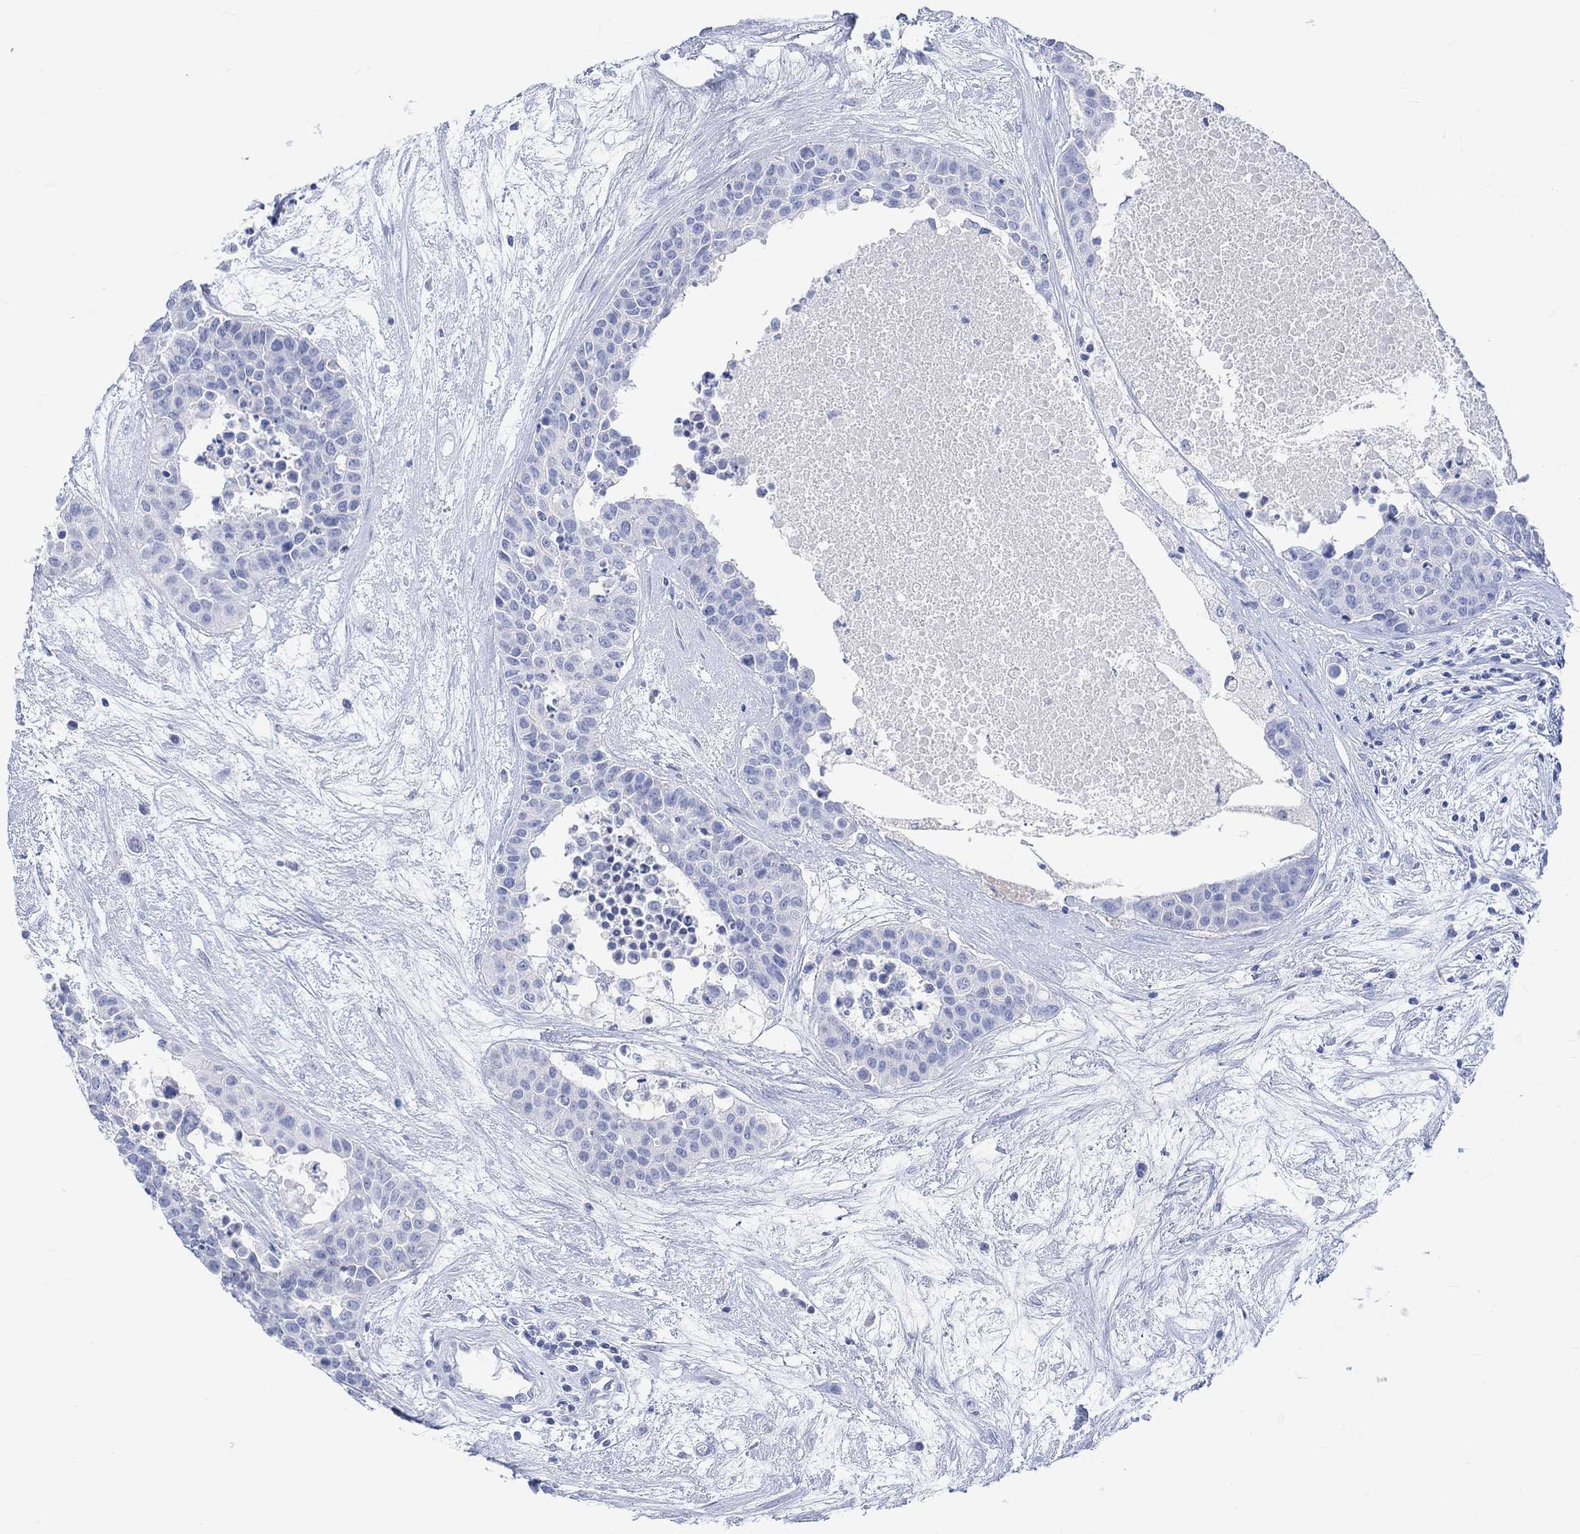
{"staining": {"intensity": "negative", "quantity": "none", "location": "none"}, "tissue": "carcinoid", "cell_type": "Tumor cells", "image_type": "cancer", "snomed": [{"axis": "morphology", "description": "Carcinoid, malignant, NOS"}, {"axis": "topography", "description": "Colon"}], "caption": "IHC photomicrograph of carcinoid stained for a protein (brown), which shows no staining in tumor cells.", "gene": "CALCA", "patient": {"sex": "male", "age": 81}}